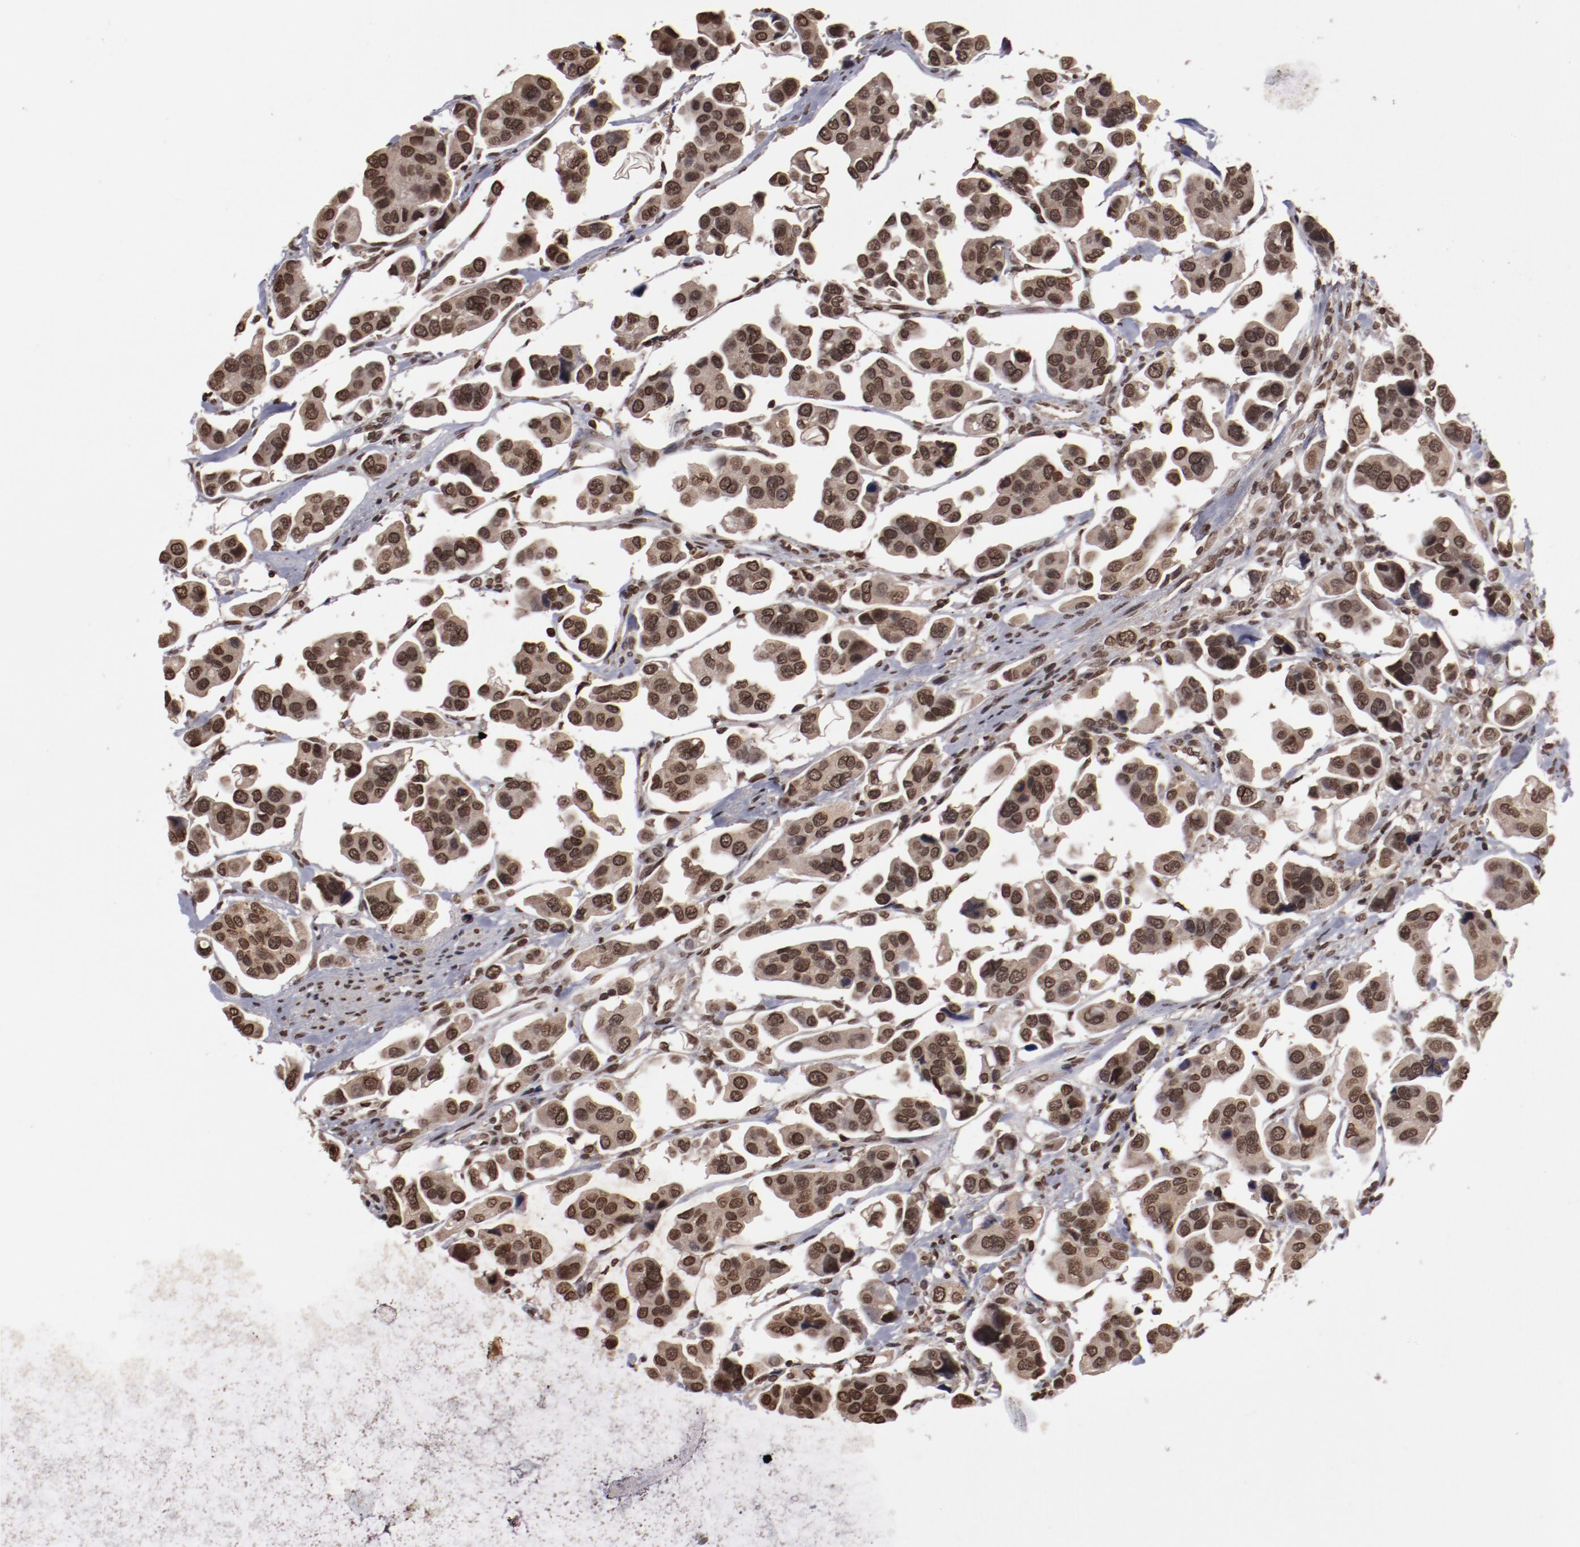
{"staining": {"intensity": "moderate", "quantity": ">75%", "location": "cytoplasmic/membranous,nuclear"}, "tissue": "urothelial cancer", "cell_type": "Tumor cells", "image_type": "cancer", "snomed": [{"axis": "morphology", "description": "Adenocarcinoma, NOS"}, {"axis": "topography", "description": "Urinary bladder"}], "caption": "Human adenocarcinoma stained for a protein (brown) shows moderate cytoplasmic/membranous and nuclear positive positivity in about >75% of tumor cells.", "gene": "AKT1", "patient": {"sex": "male", "age": 61}}